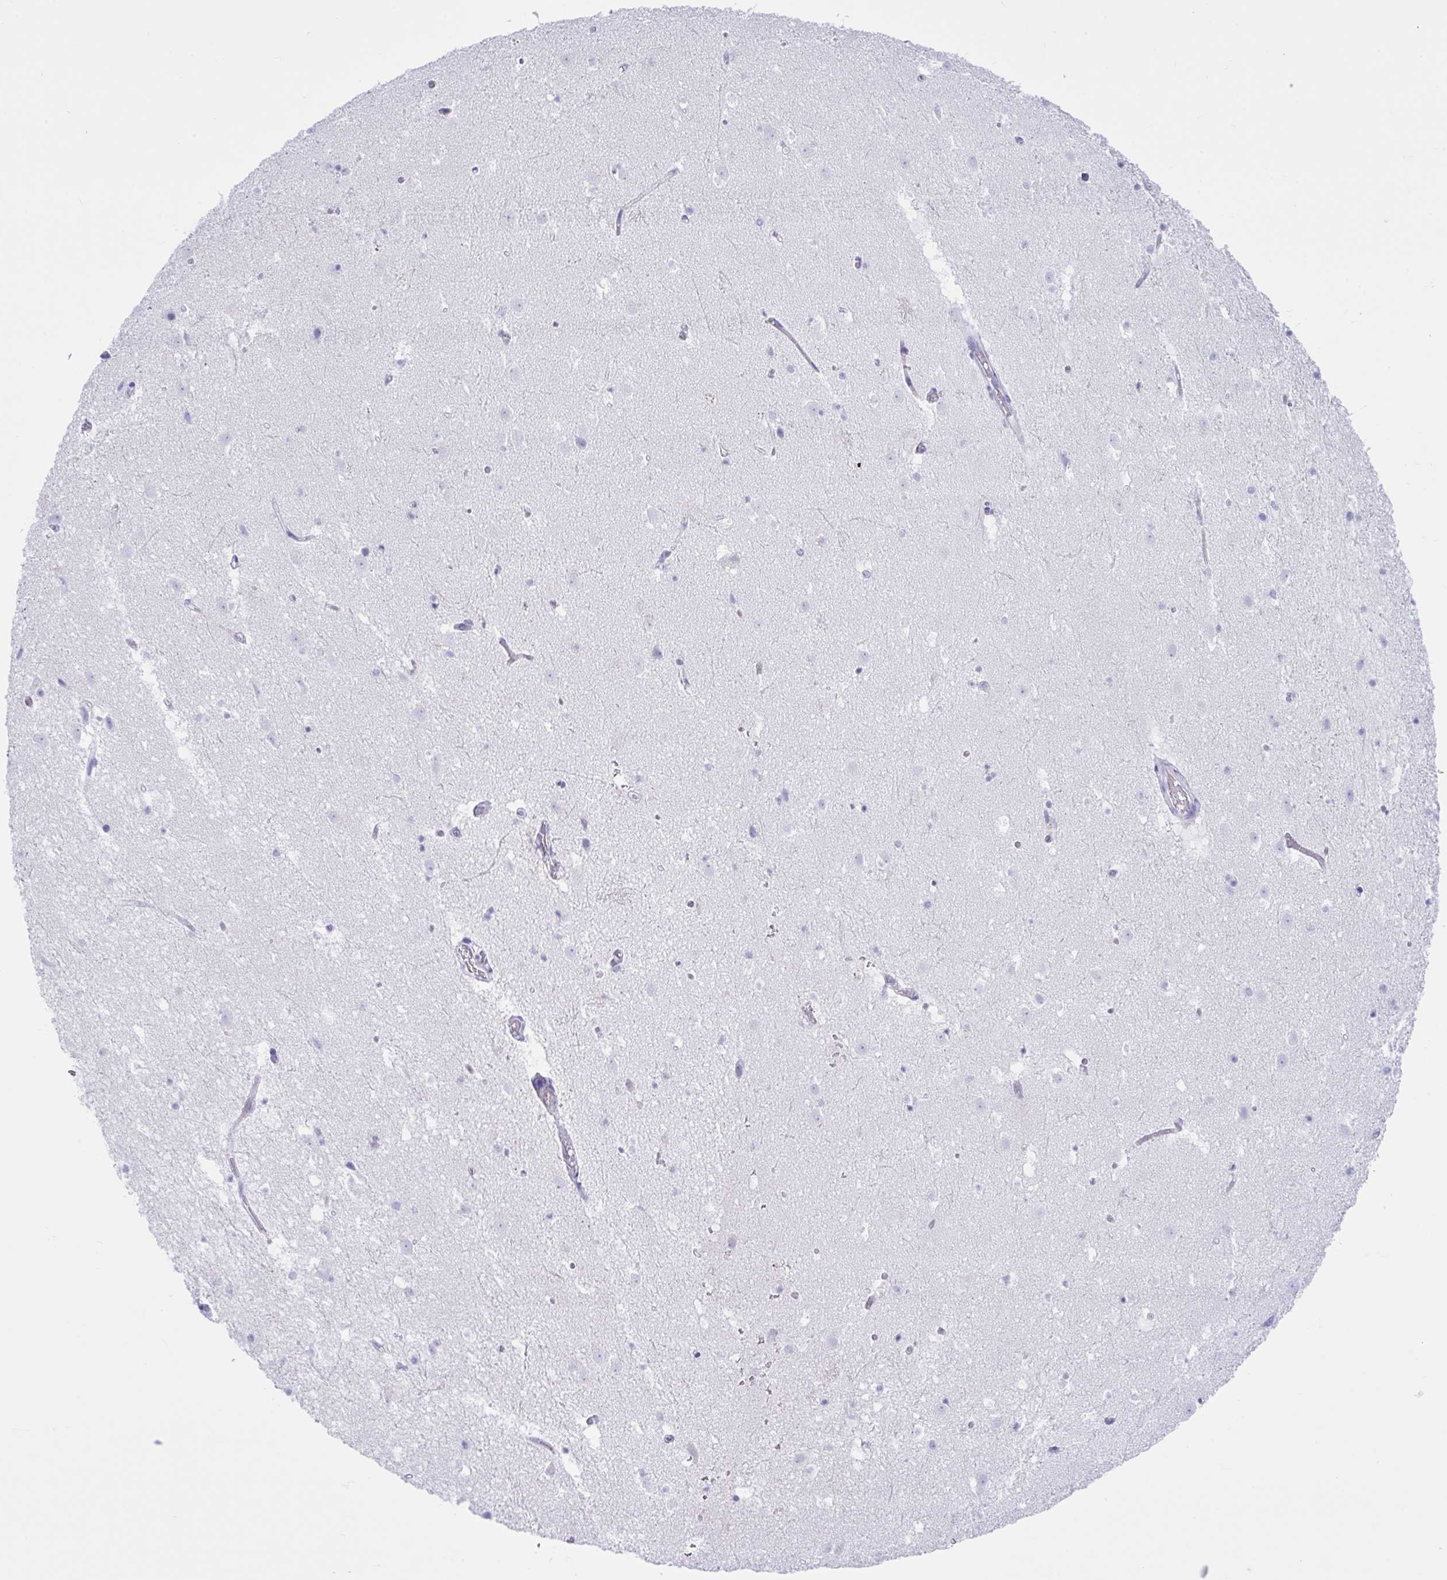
{"staining": {"intensity": "negative", "quantity": "none", "location": "none"}, "tissue": "caudate", "cell_type": "Glial cells", "image_type": "normal", "snomed": [{"axis": "morphology", "description": "Normal tissue, NOS"}, {"axis": "topography", "description": "Lateral ventricle wall"}], "caption": "Human caudate stained for a protein using immunohistochemistry displays no staining in glial cells.", "gene": "PSCA", "patient": {"sex": "male", "age": 37}}